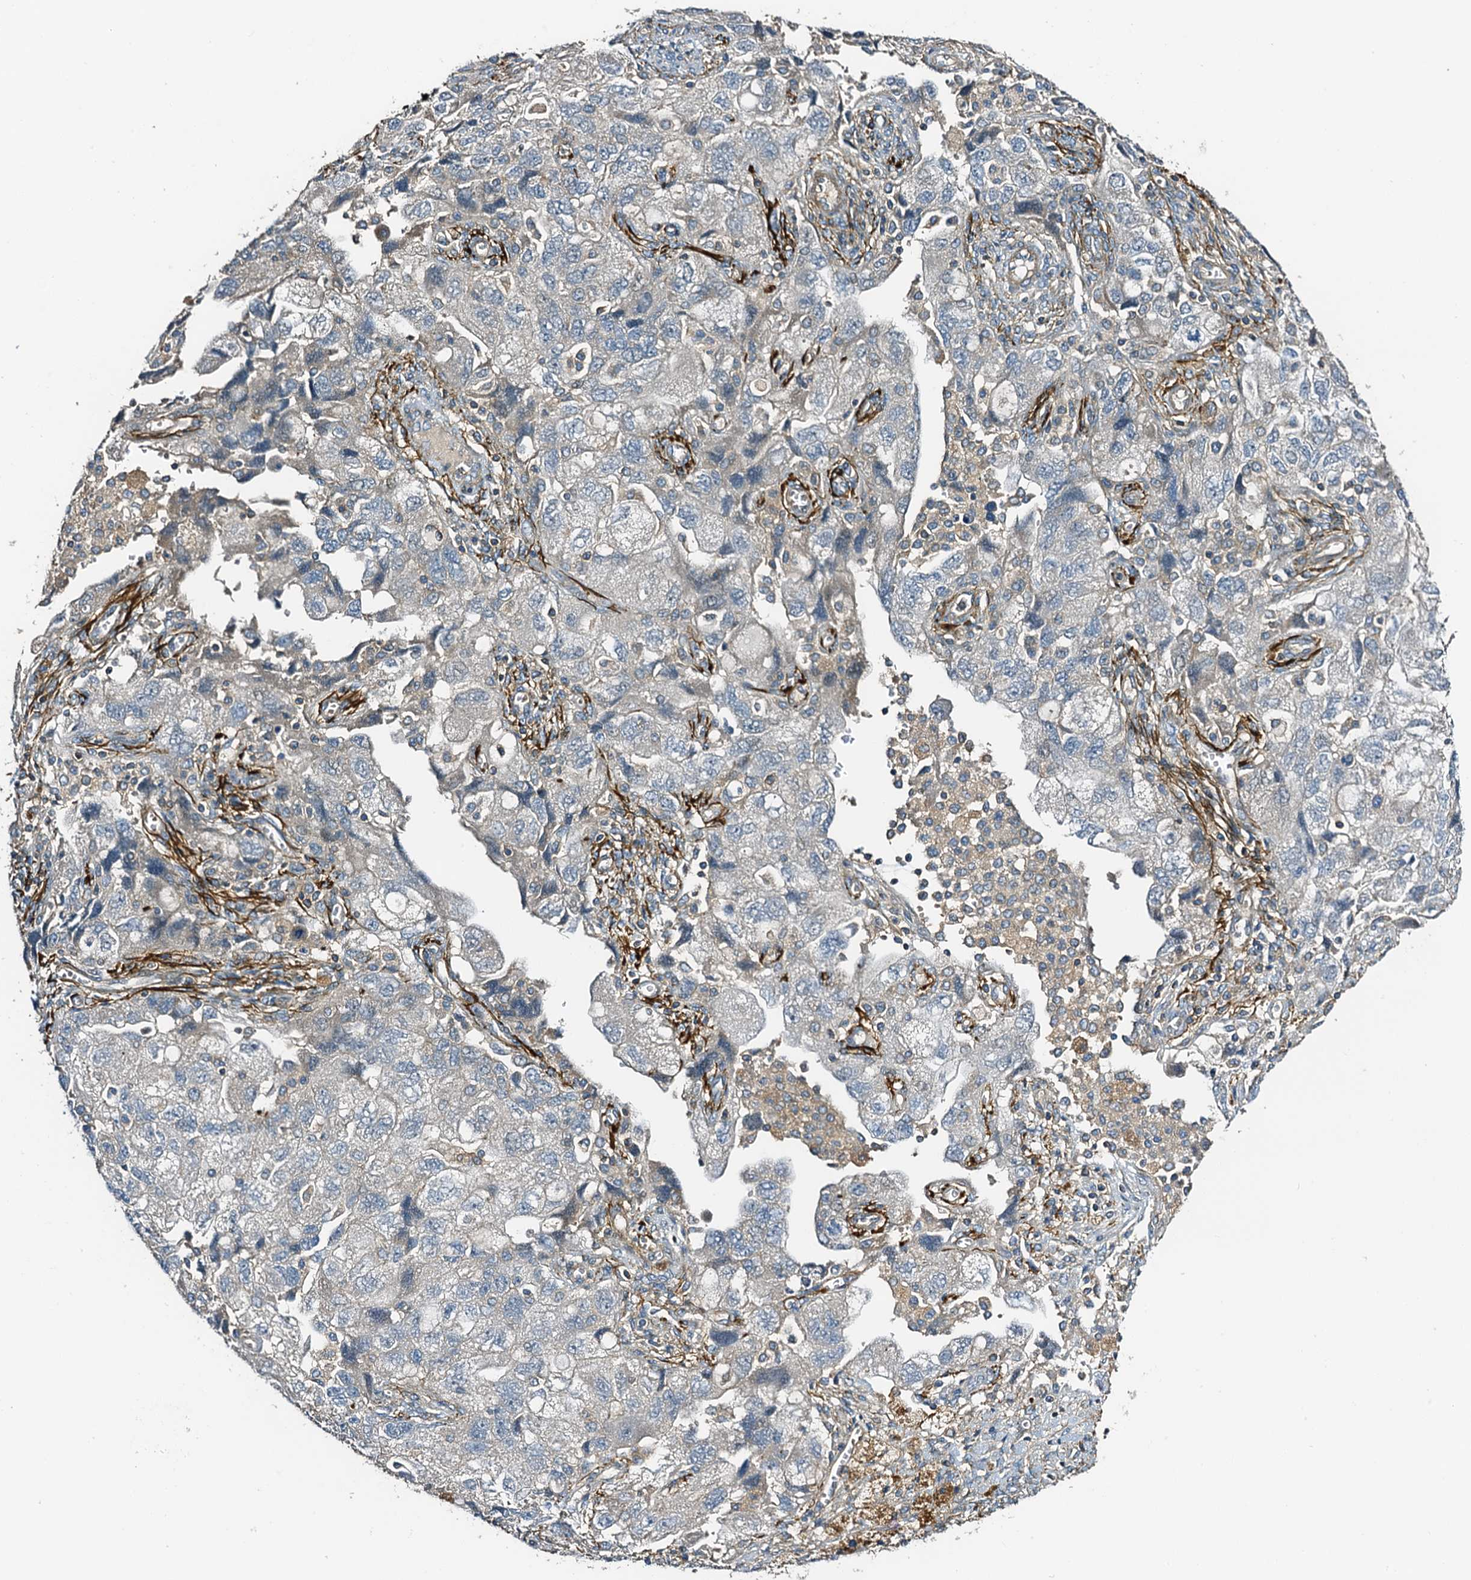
{"staining": {"intensity": "negative", "quantity": "none", "location": "none"}, "tissue": "ovarian cancer", "cell_type": "Tumor cells", "image_type": "cancer", "snomed": [{"axis": "morphology", "description": "Carcinoma, NOS"}, {"axis": "morphology", "description": "Cystadenocarcinoma, serous, NOS"}, {"axis": "topography", "description": "Ovary"}], "caption": "A micrograph of human ovarian cancer (serous cystadenocarcinoma) is negative for staining in tumor cells. (Immunohistochemistry (ihc), brightfield microscopy, high magnification).", "gene": "DUOXA1", "patient": {"sex": "female", "age": 69}}